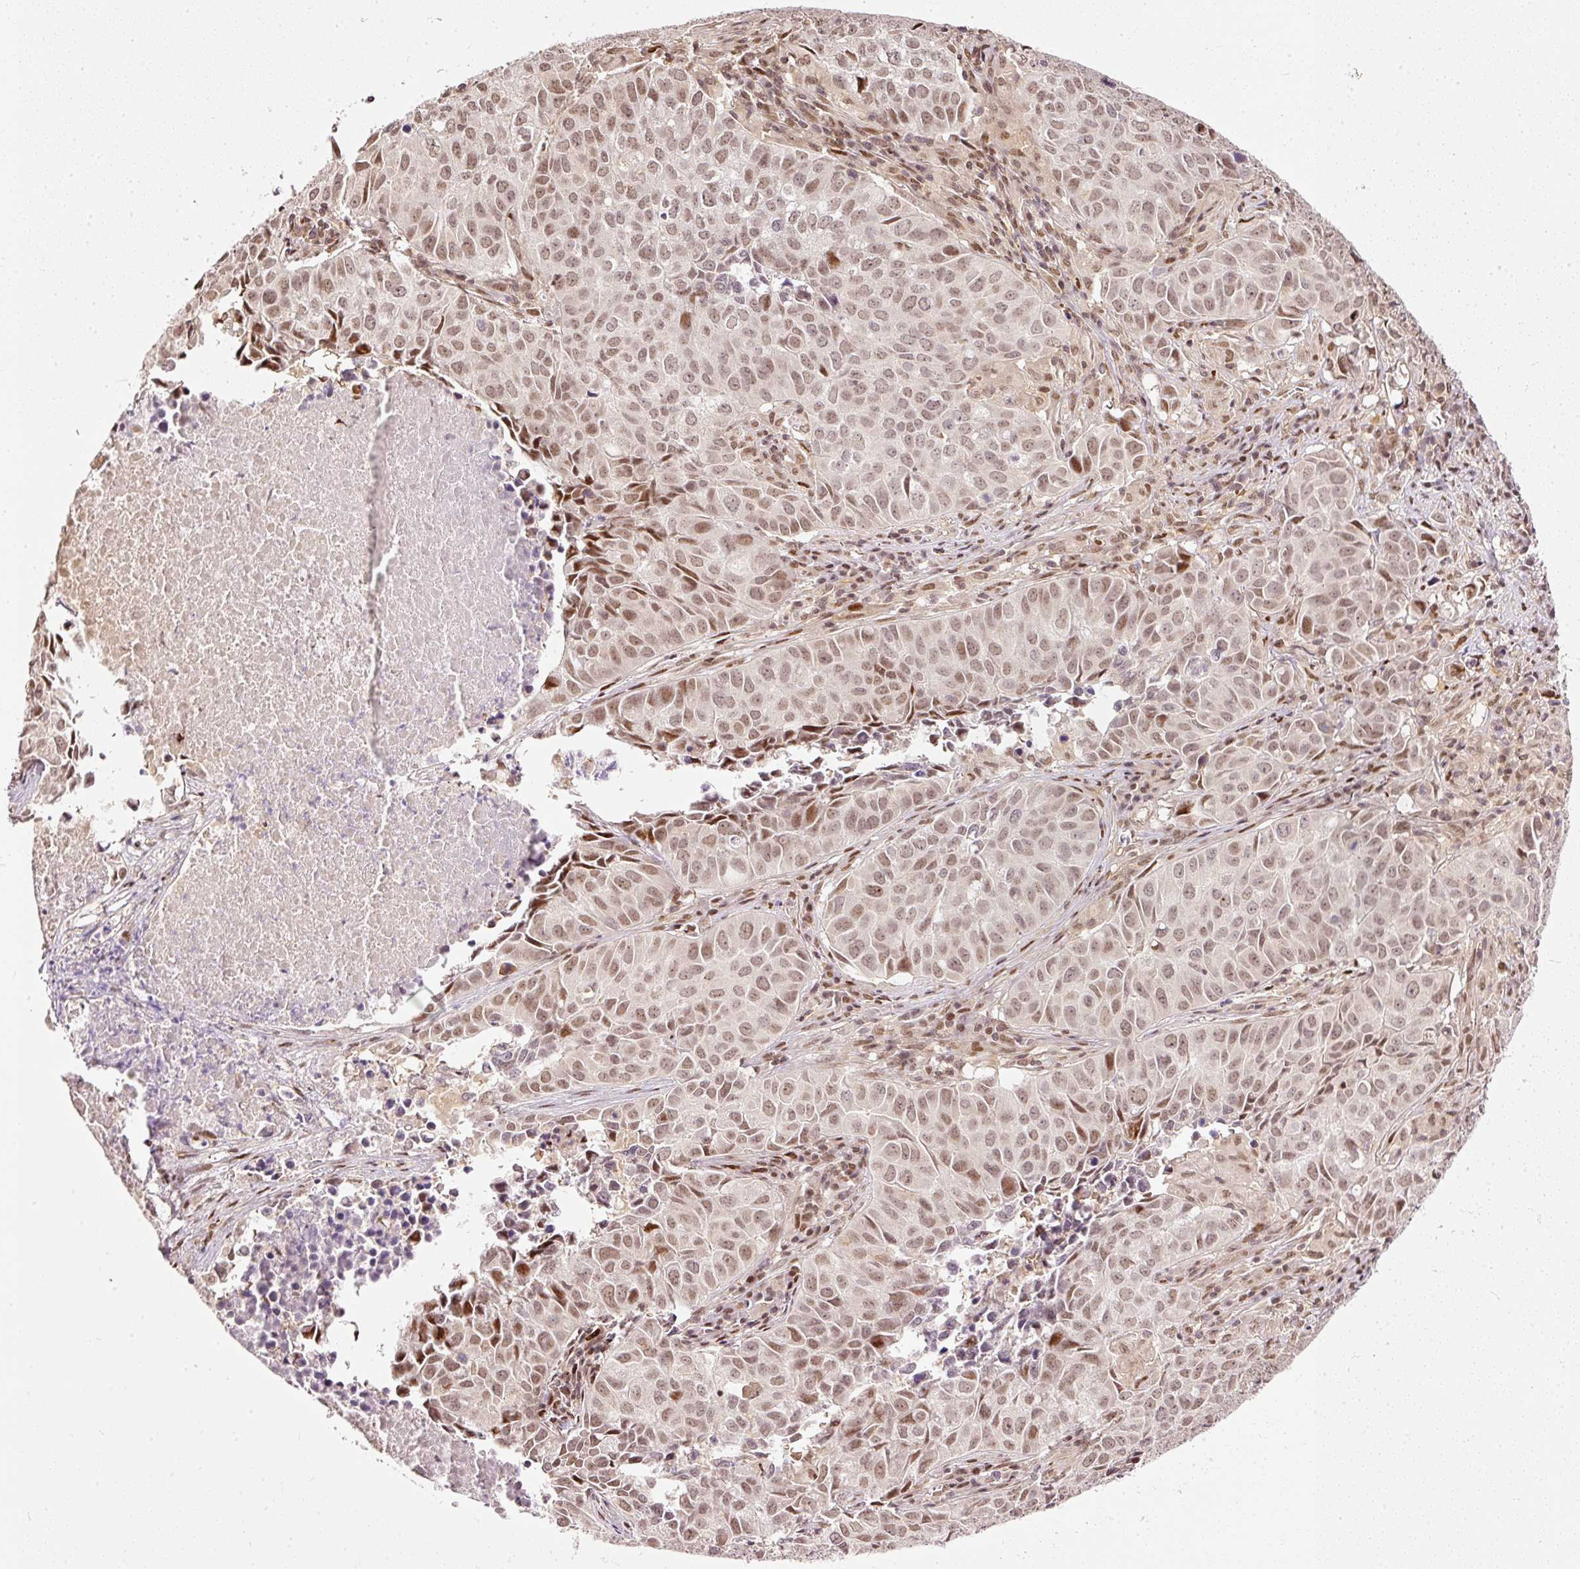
{"staining": {"intensity": "moderate", "quantity": ">75%", "location": "nuclear"}, "tissue": "lung cancer", "cell_type": "Tumor cells", "image_type": "cancer", "snomed": [{"axis": "morphology", "description": "Adenocarcinoma, NOS"}, {"axis": "topography", "description": "Lung"}], "caption": "An immunohistochemistry micrograph of tumor tissue is shown. Protein staining in brown shows moderate nuclear positivity in lung adenocarcinoma within tumor cells. (DAB = brown stain, brightfield microscopy at high magnification).", "gene": "ZNF778", "patient": {"sex": "female", "age": 50}}